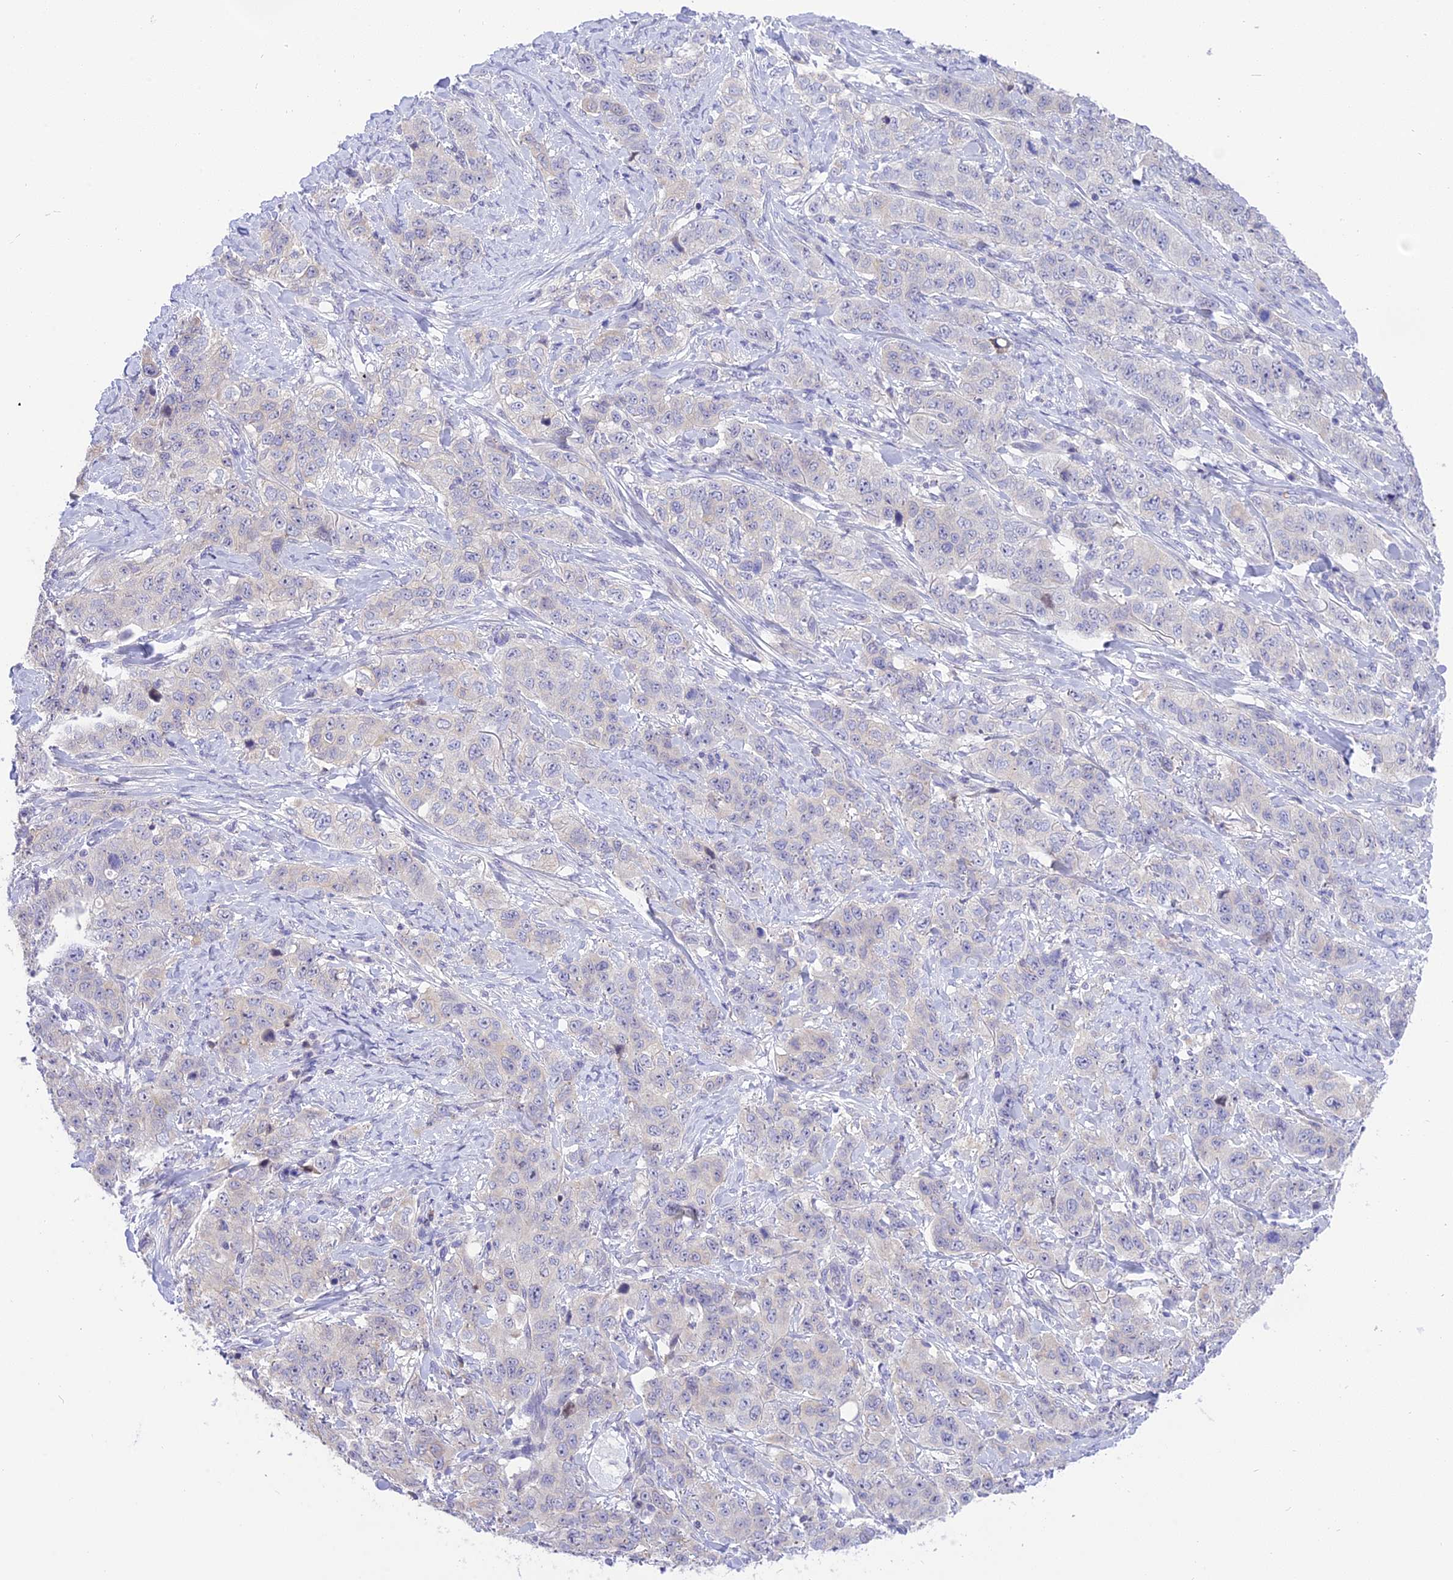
{"staining": {"intensity": "negative", "quantity": "none", "location": "none"}, "tissue": "stomach cancer", "cell_type": "Tumor cells", "image_type": "cancer", "snomed": [{"axis": "morphology", "description": "Adenocarcinoma, NOS"}, {"axis": "topography", "description": "Stomach"}], "caption": "Adenocarcinoma (stomach) stained for a protein using immunohistochemistry reveals no expression tumor cells.", "gene": "DCAF16", "patient": {"sex": "male", "age": 48}}